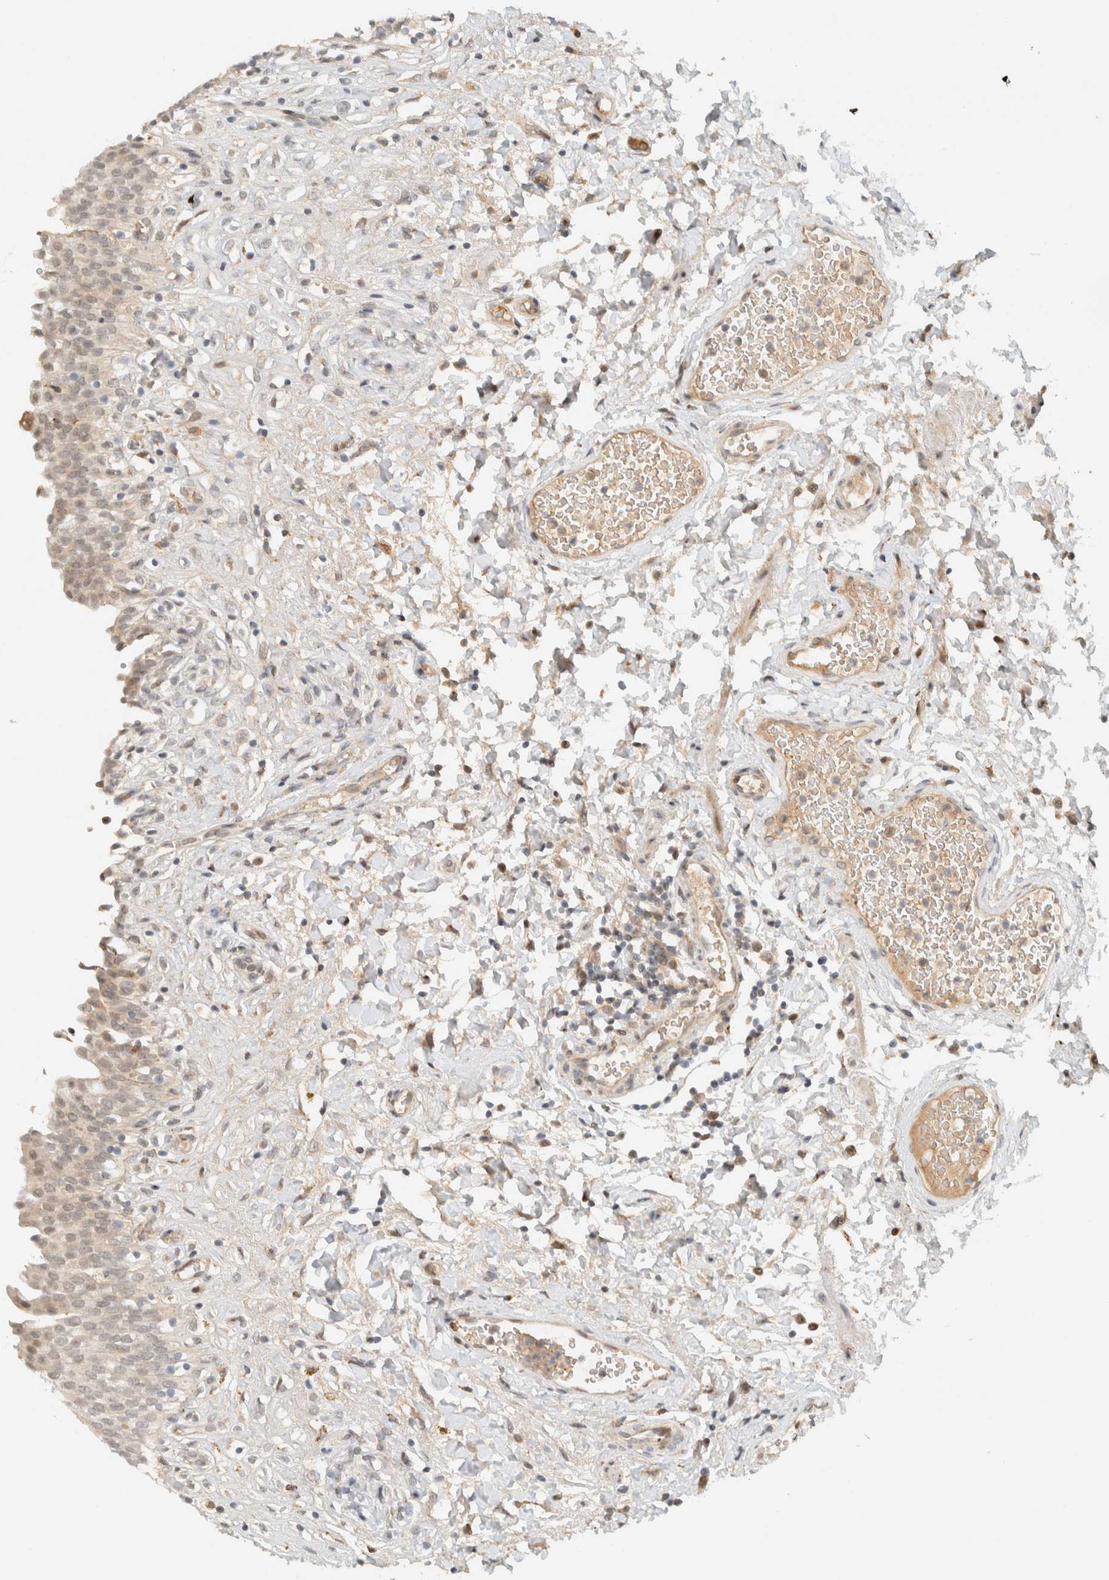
{"staining": {"intensity": "moderate", "quantity": "<25%", "location": "nuclear"}, "tissue": "urinary bladder", "cell_type": "Urothelial cells", "image_type": "normal", "snomed": [{"axis": "morphology", "description": "Urothelial carcinoma, High grade"}, {"axis": "topography", "description": "Urinary bladder"}], "caption": "Immunohistochemistry of normal human urinary bladder shows low levels of moderate nuclear expression in about <25% of urothelial cells. (DAB IHC, brown staining for protein, blue staining for nuclei).", "gene": "ITPRID1", "patient": {"sex": "male", "age": 46}}